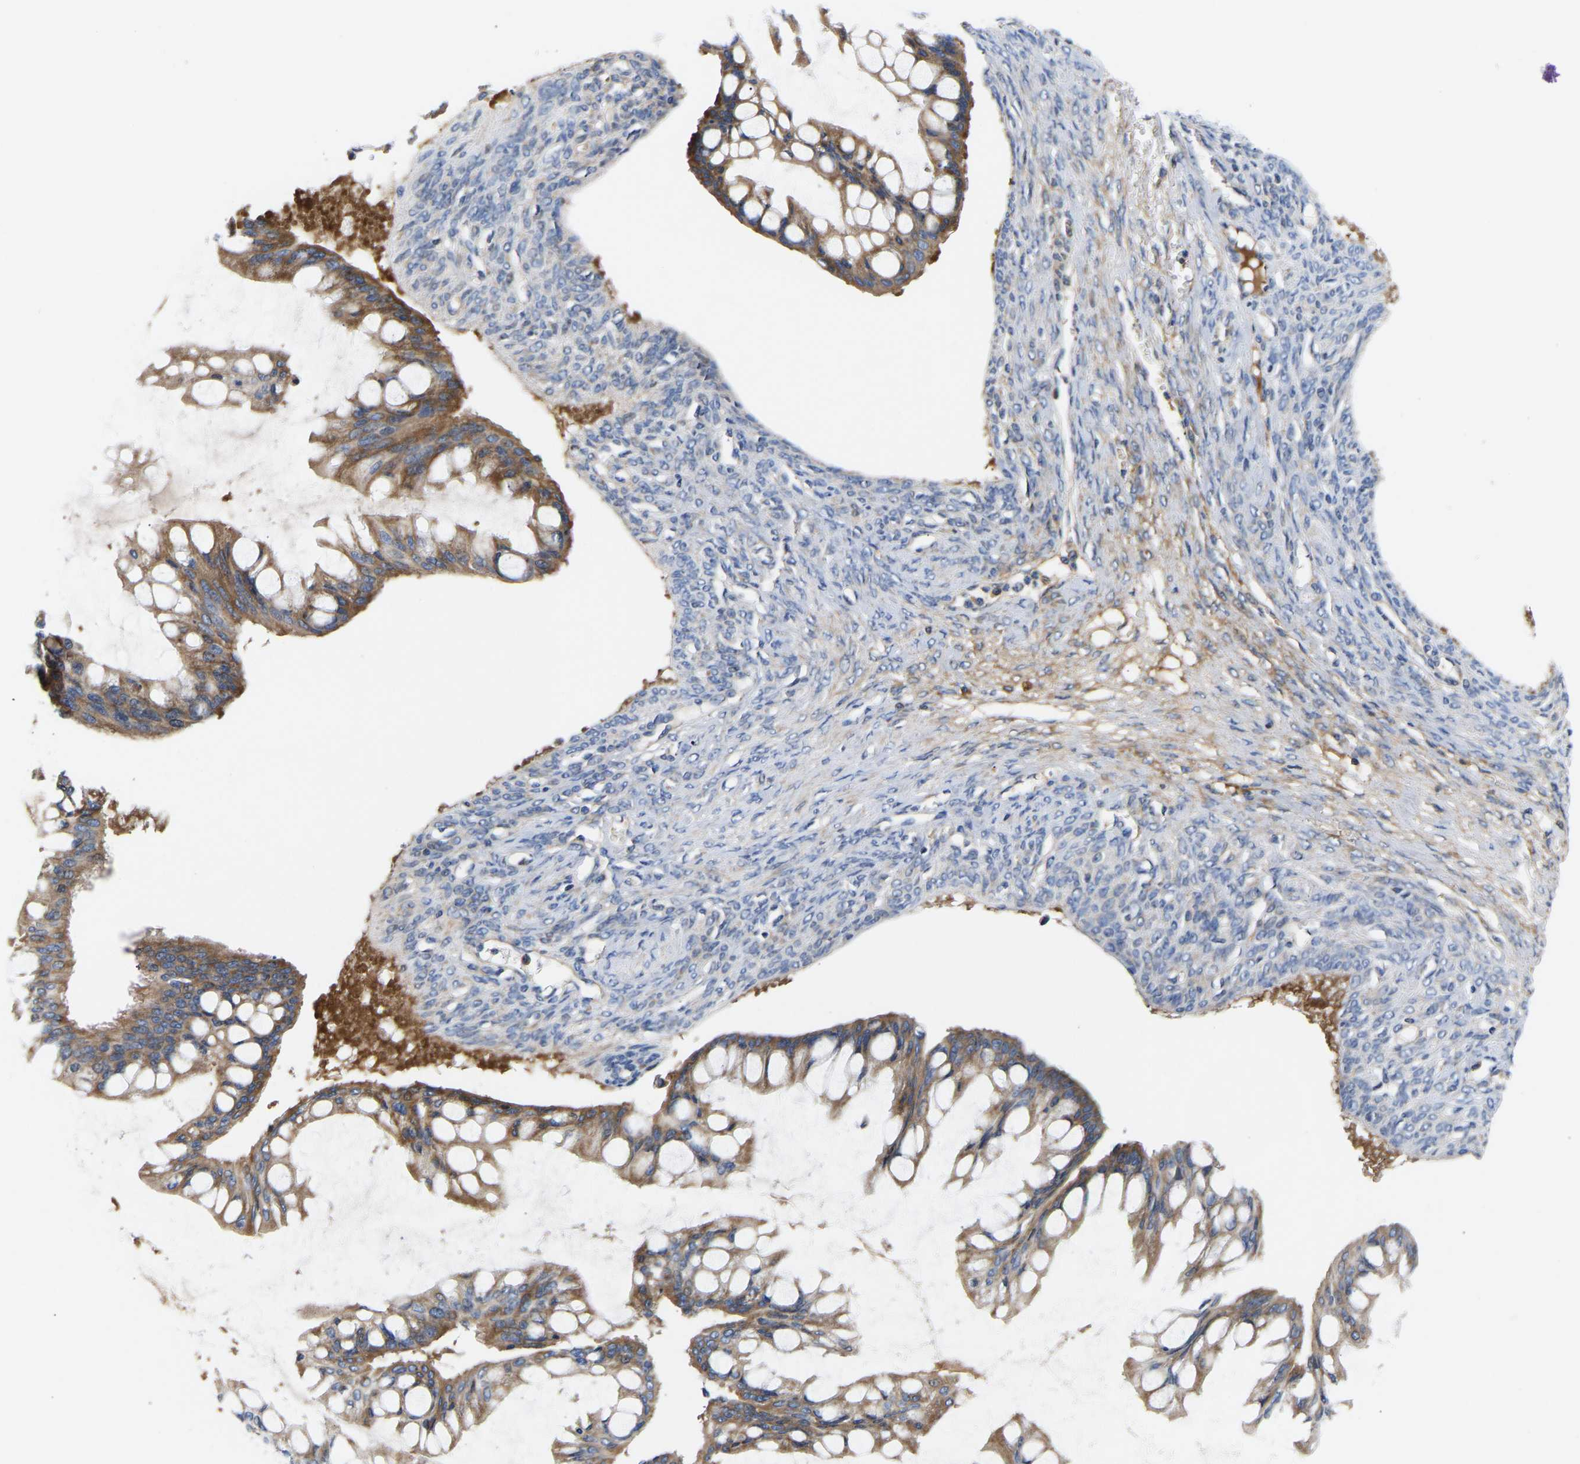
{"staining": {"intensity": "moderate", "quantity": ">75%", "location": "cytoplasmic/membranous"}, "tissue": "ovarian cancer", "cell_type": "Tumor cells", "image_type": "cancer", "snomed": [{"axis": "morphology", "description": "Cystadenocarcinoma, mucinous, NOS"}, {"axis": "topography", "description": "Ovary"}], "caption": "A medium amount of moderate cytoplasmic/membranous staining is appreciated in about >75% of tumor cells in ovarian cancer tissue.", "gene": "AIMP2", "patient": {"sex": "female", "age": 73}}